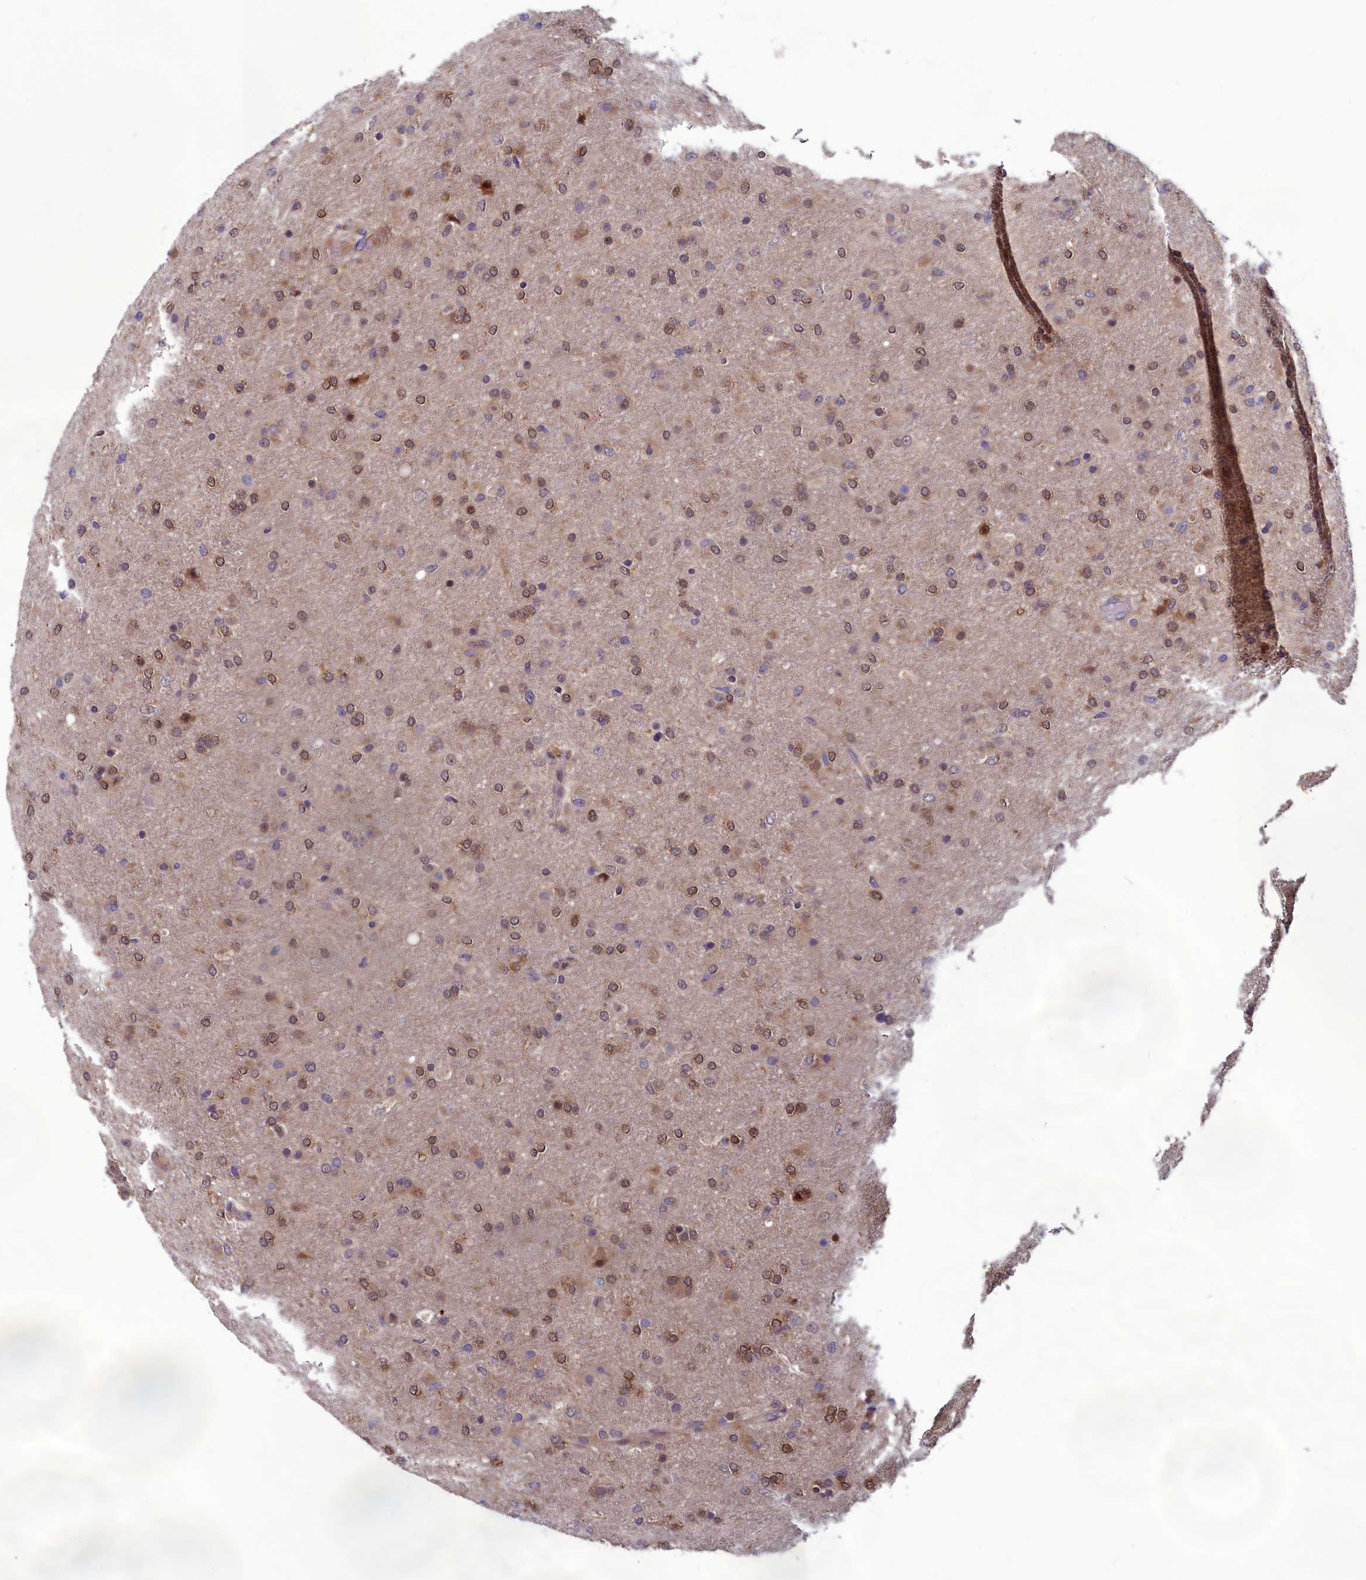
{"staining": {"intensity": "weak", "quantity": "25%-75%", "location": "cytoplasmic/membranous,nuclear"}, "tissue": "glioma", "cell_type": "Tumor cells", "image_type": "cancer", "snomed": [{"axis": "morphology", "description": "Glioma, malignant, Low grade"}, {"axis": "topography", "description": "Brain"}], "caption": "Brown immunohistochemical staining in glioma reveals weak cytoplasmic/membranous and nuclear expression in approximately 25%-75% of tumor cells. The staining was performed using DAB (3,3'-diaminobenzidine) to visualize the protein expression in brown, while the nuclei were stained in blue with hematoxylin (Magnification: 20x).", "gene": "CCDC15", "patient": {"sex": "male", "age": 65}}